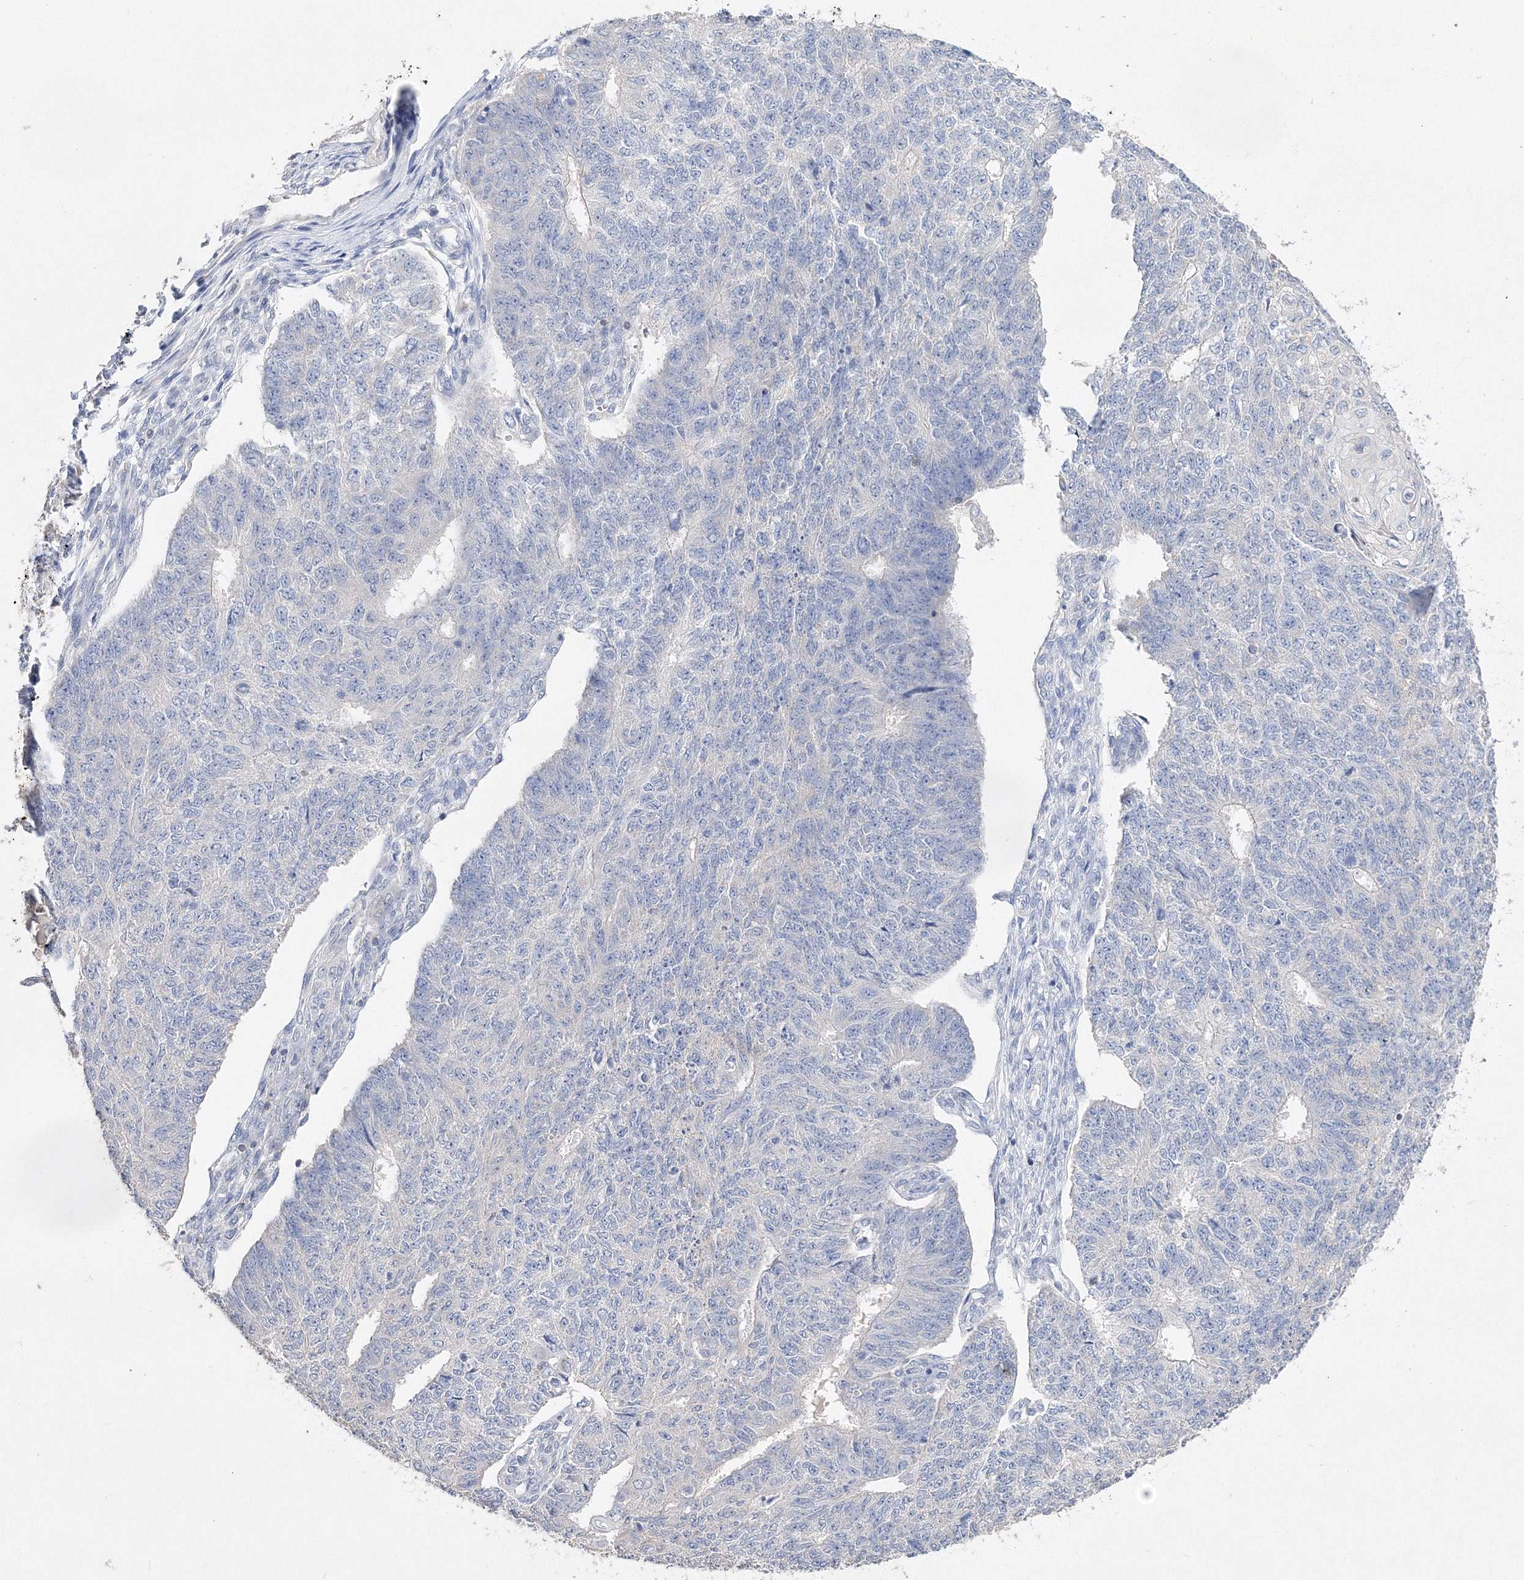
{"staining": {"intensity": "negative", "quantity": "none", "location": "none"}, "tissue": "endometrial cancer", "cell_type": "Tumor cells", "image_type": "cancer", "snomed": [{"axis": "morphology", "description": "Adenocarcinoma, NOS"}, {"axis": "topography", "description": "Endometrium"}], "caption": "DAB immunohistochemical staining of human adenocarcinoma (endometrial) reveals no significant expression in tumor cells.", "gene": "GLS", "patient": {"sex": "female", "age": 32}}